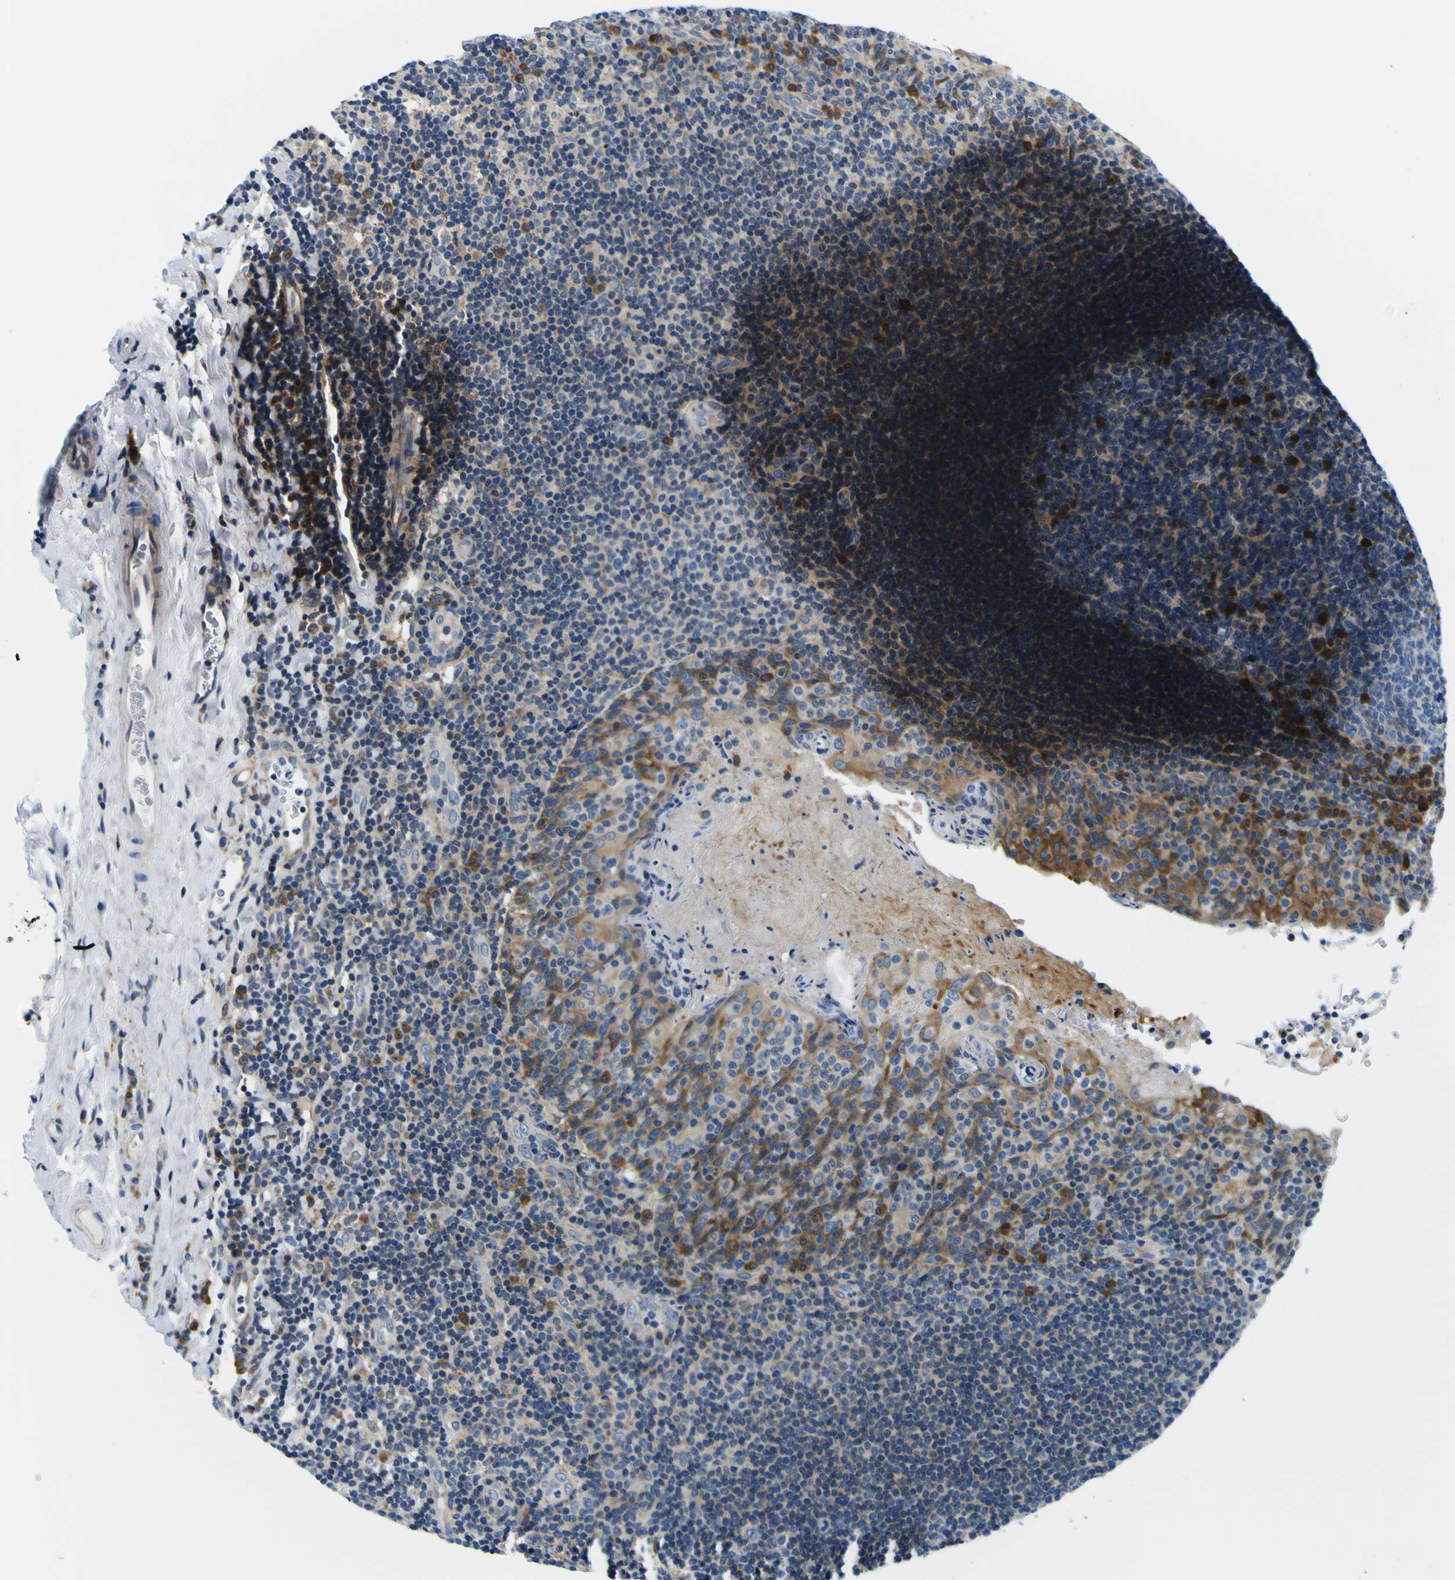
{"staining": {"intensity": "negative", "quantity": "none", "location": "none"}, "tissue": "tonsil", "cell_type": "Germinal center cells", "image_type": "normal", "snomed": [{"axis": "morphology", "description": "Normal tissue, NOS"}, {"axis": "topography", "description": "Tonsil"}], "caption": "Tonsil was stained to show a protein in brown. There is no significant staining in germinal center cells.", "gene": "NLRP3", "patient": {"sex": "male", "age": 17}}